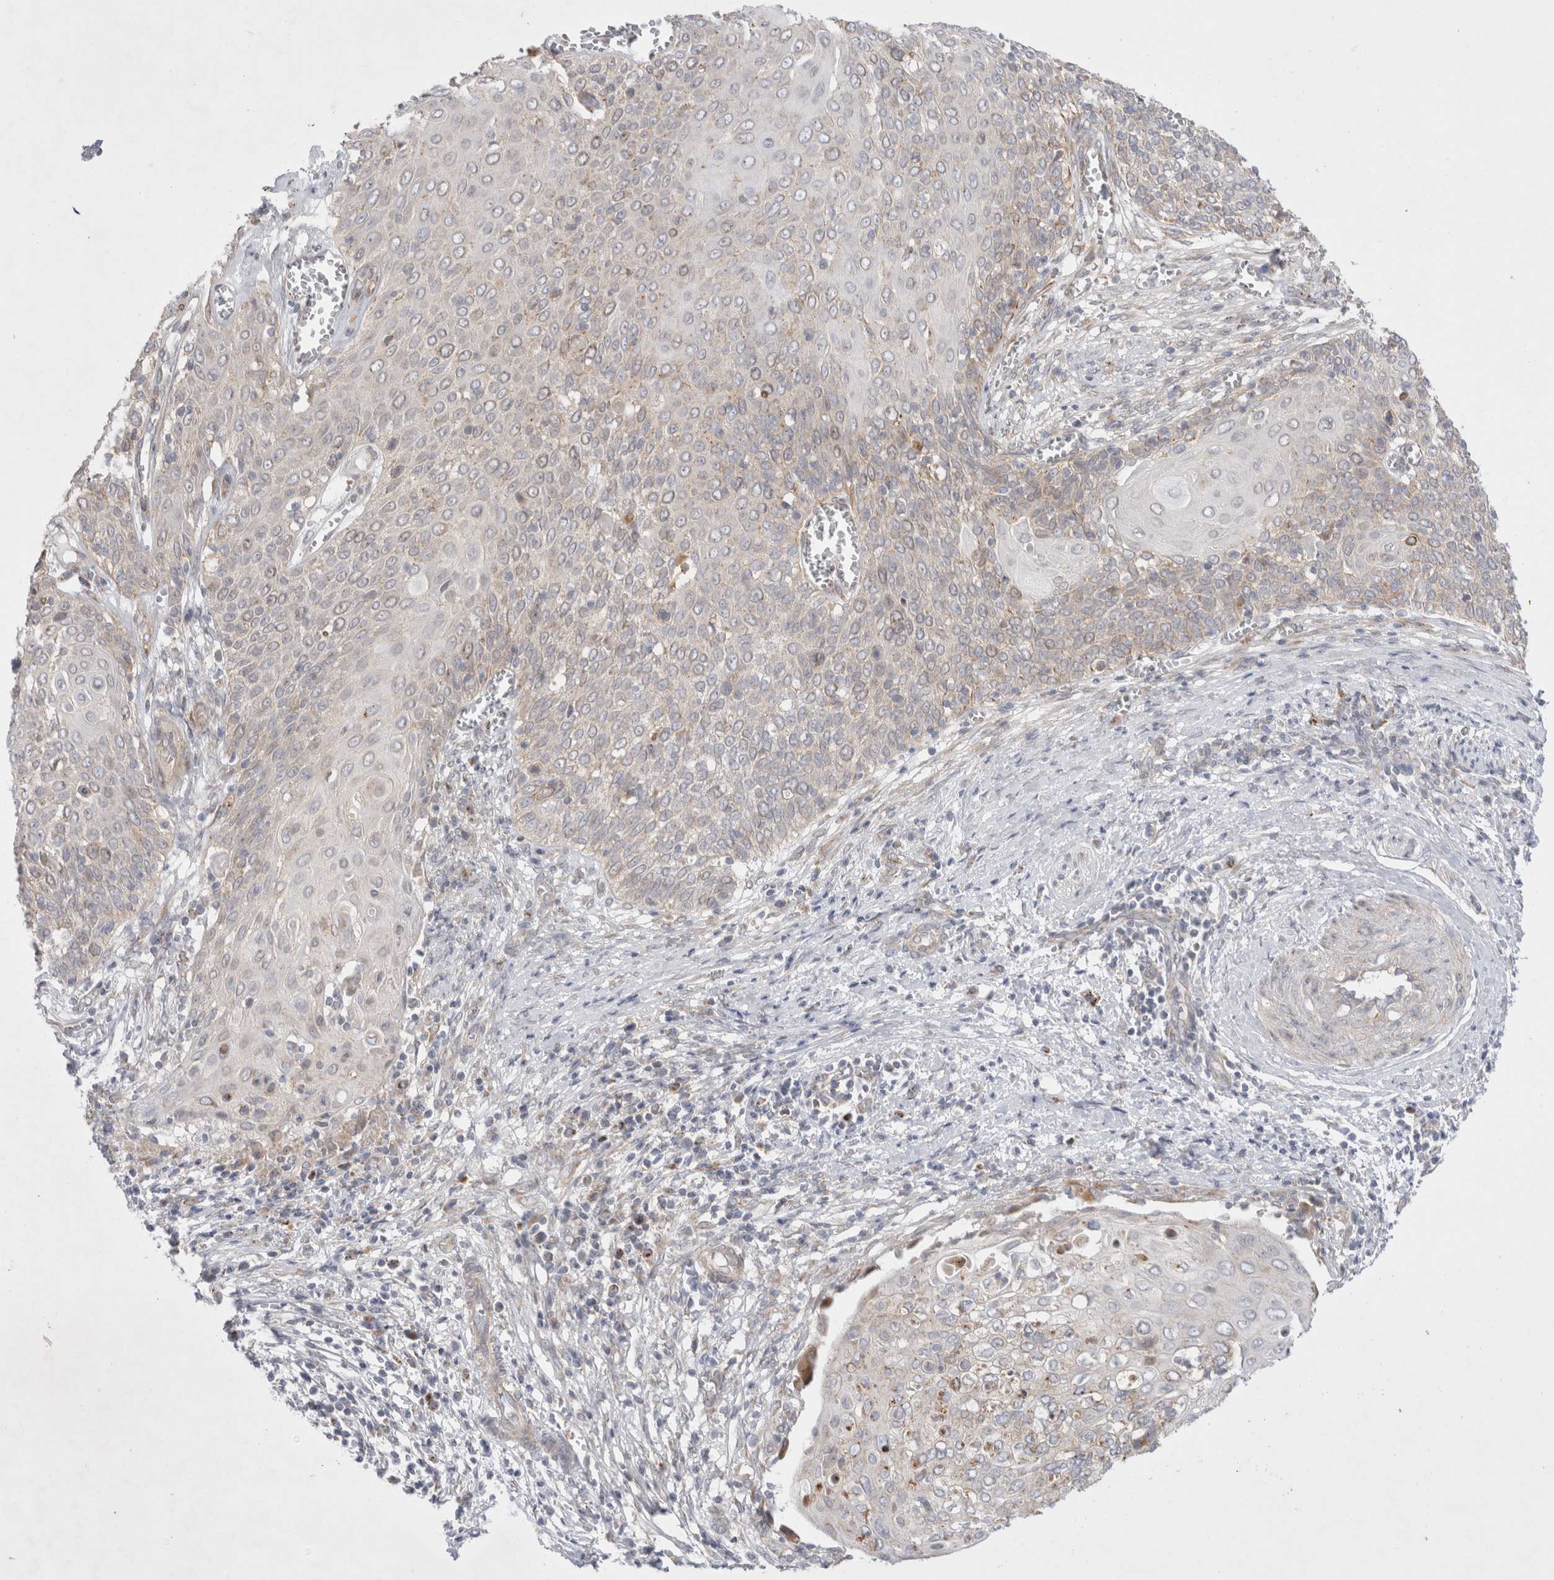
{"staining": {"intensity": "weak", "quantity": "<25%", "location": "cytoplasmic/membranous"}, "tissue": "cervical cancer", "cell_type": "Tumor cells", "image_type": "cancer", "snomed": [{"axis": "morphology", "description": "Squamous cell carcinoma, NOS"}, {"axis": "topography", "description": "Cervix"}], "caption": "Cervical cancer (squamous cell carcinoma) was stained to show a protein in brown. There is no significant staining in tumor cells.", "gene": "NPC1", "patient": {"sex": "female", "age": 39}}